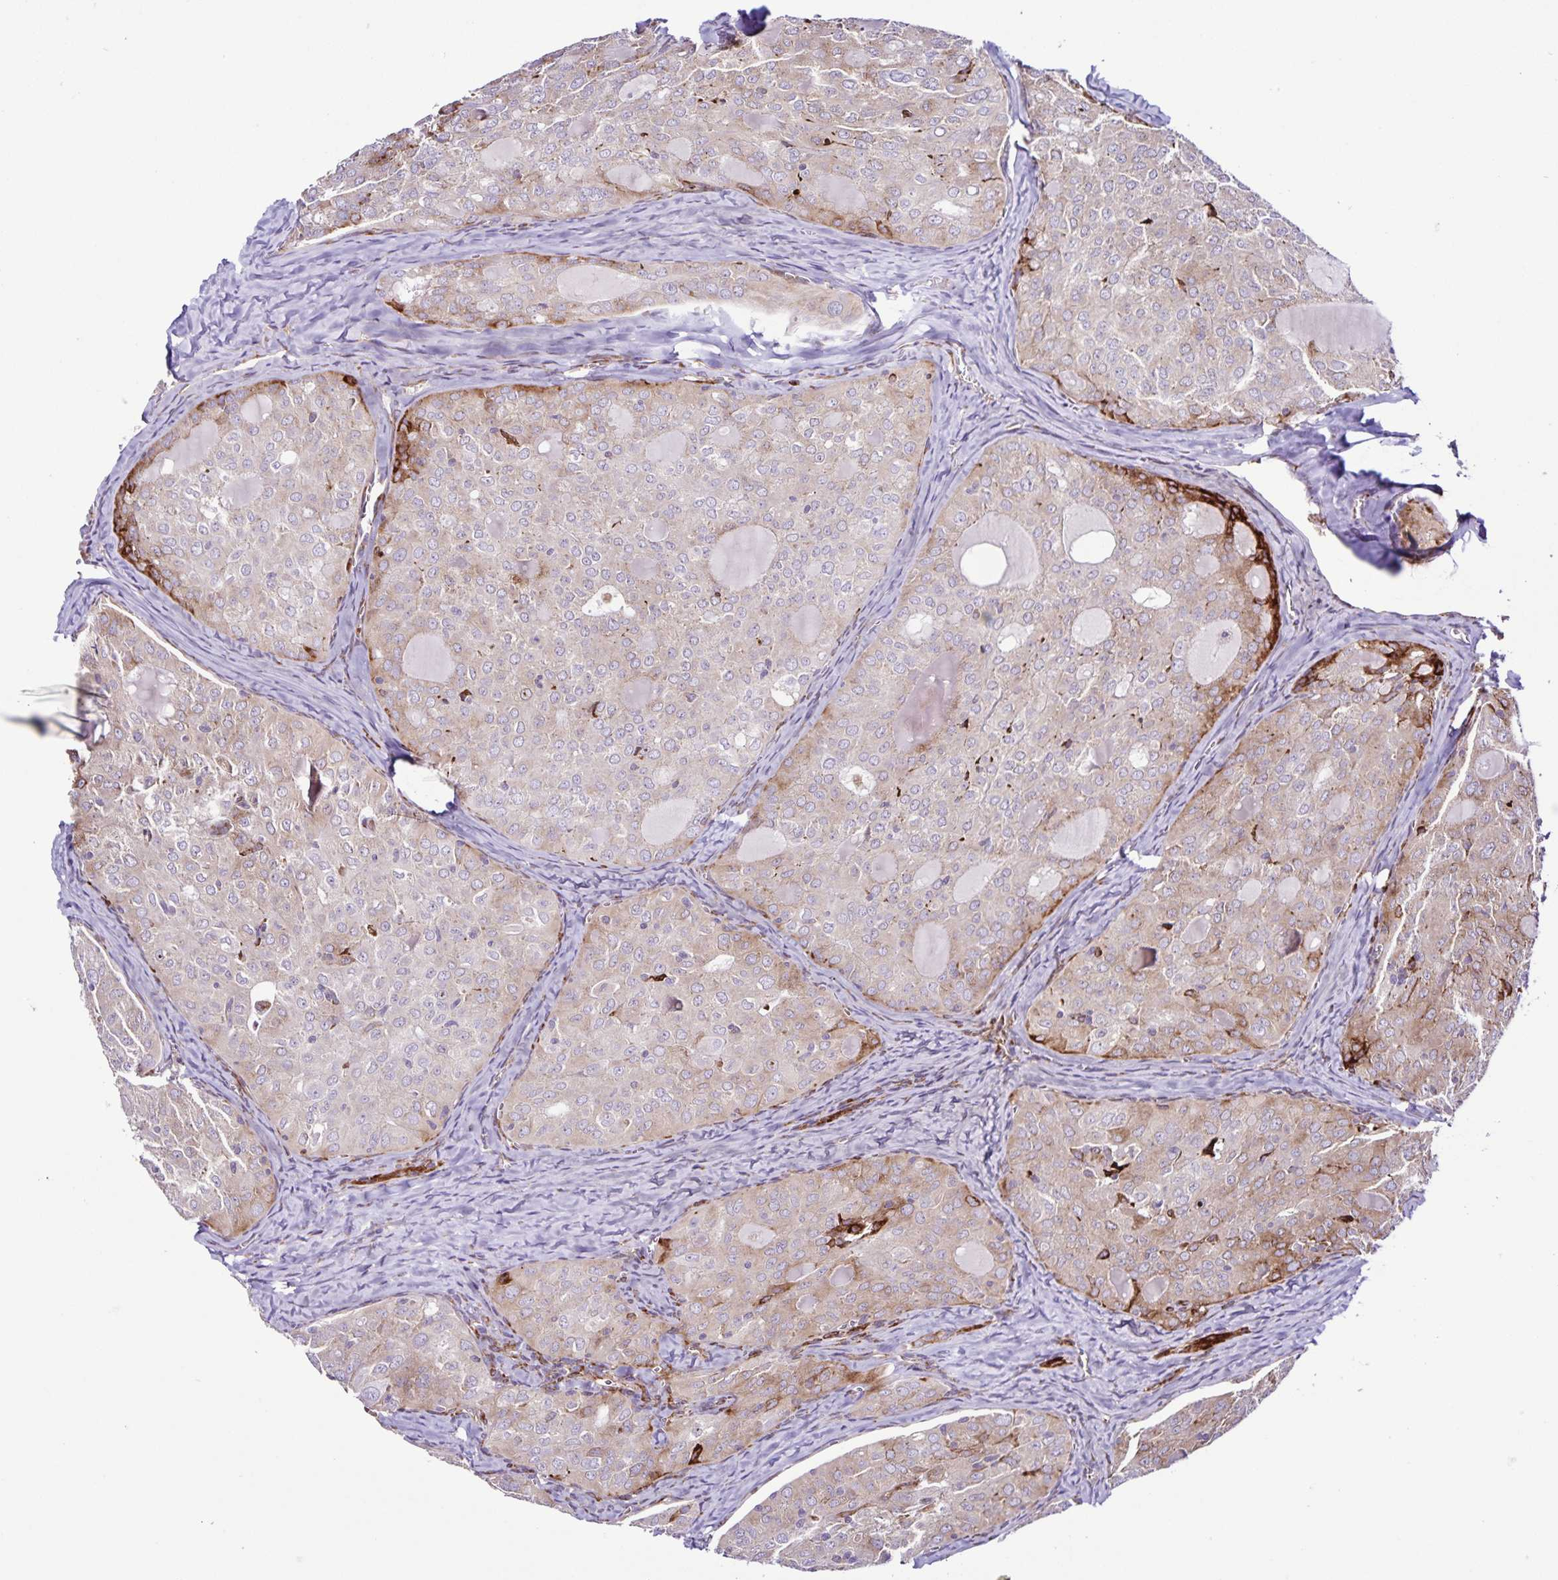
{"staining": {"intensity": "weak", "quantity": "<25%", "location": "cytoplasmic/membranous"}, "tissue": "thyroid cancer", "cell_type": "Tumor cells", "image_type": "cancer", "snomed": [{"axis": "morphology", "description": "Follicular adenoma carcinoma, NOS"}, {"axis": "topography", "description": "Thyroid gland"}], "caption": "This image is of thyroid cancer stained with immunohistochemistry (IHC) to label a protein in brown with the nuclei are counter-stained blue. There is no expression in tumor cells.", "gene": "OSBPL5", "patient": {"sex": "male", "age": 75}}